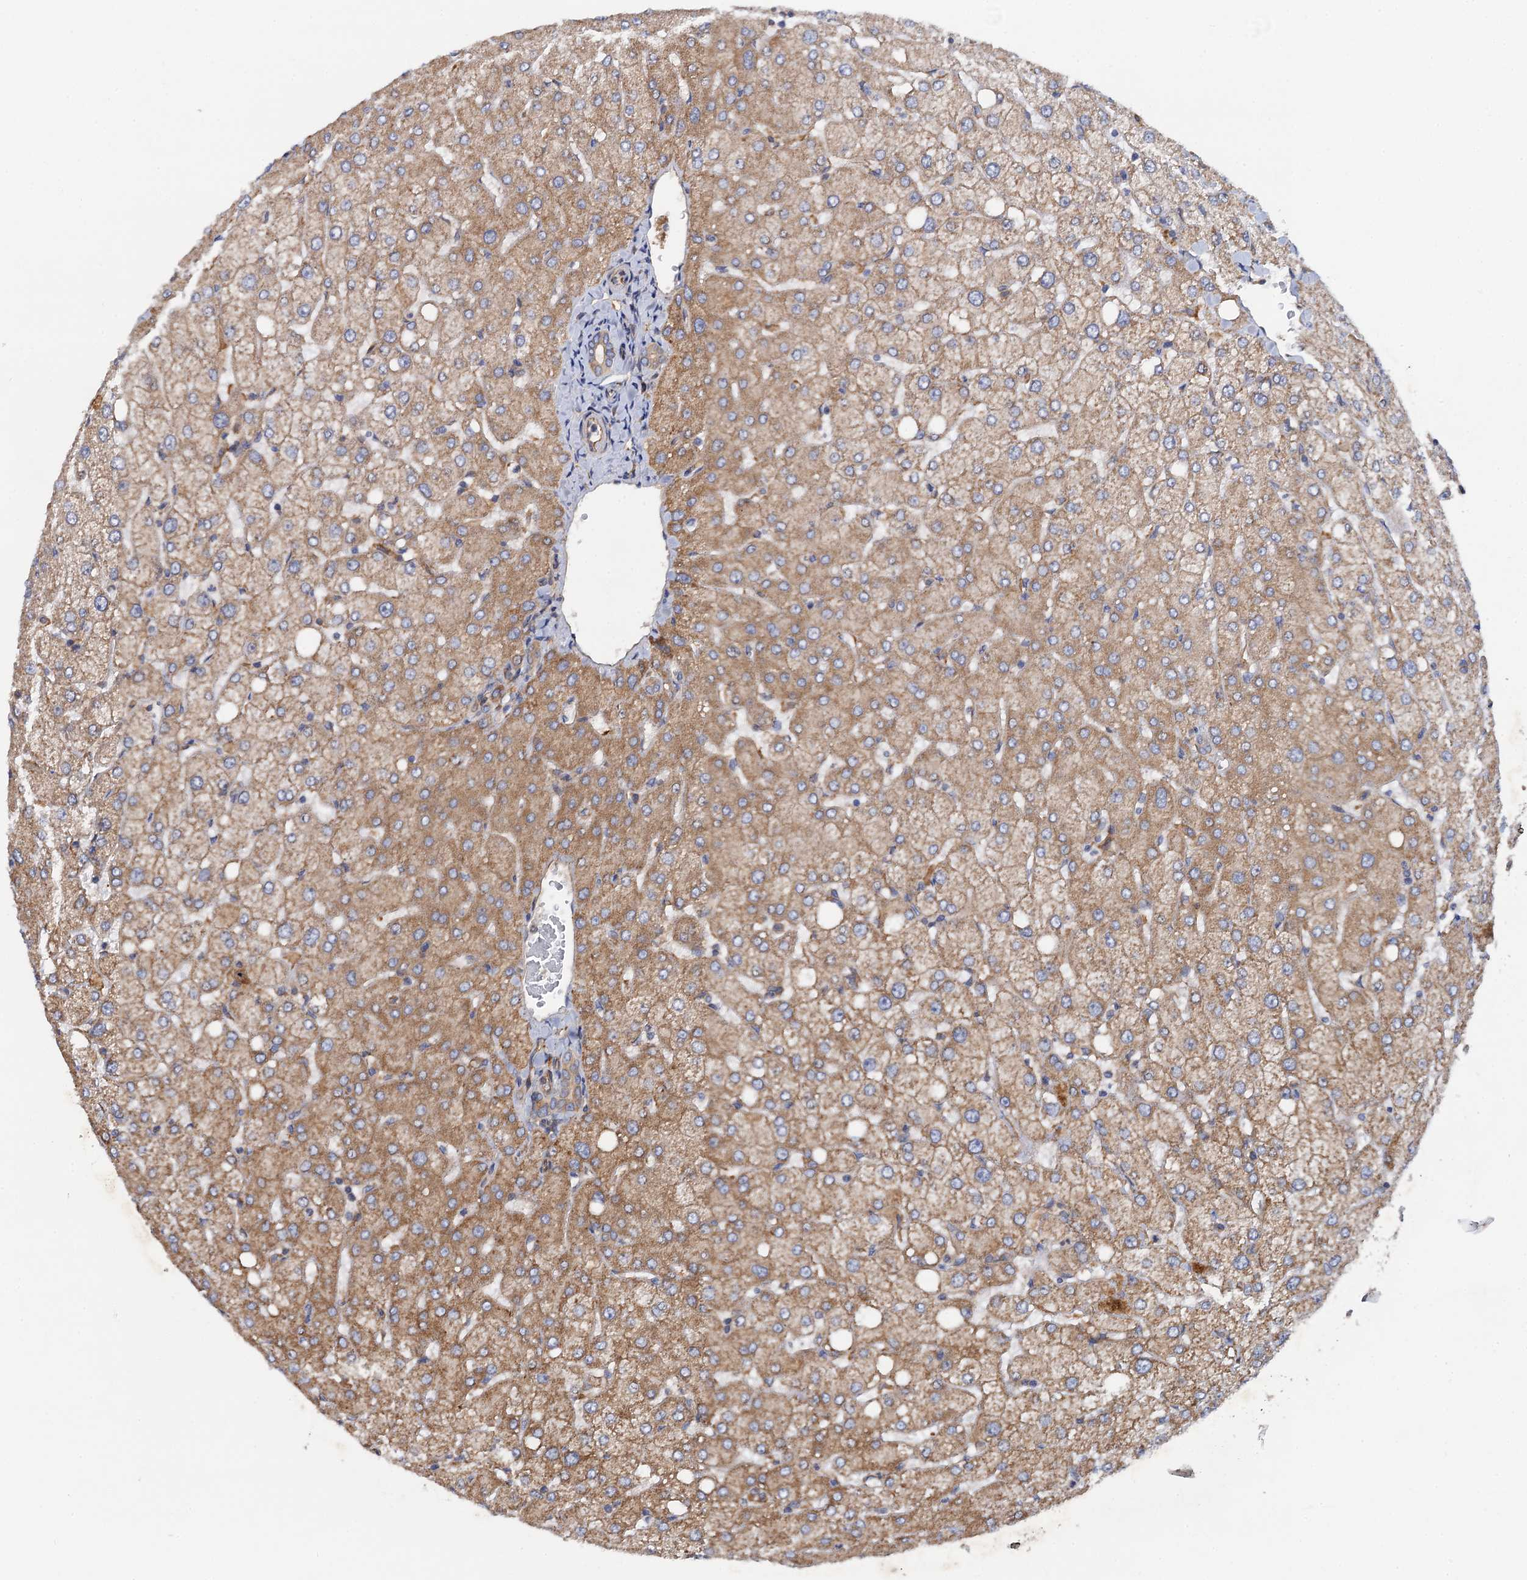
{"staining": {"intensity": "negative", "quantity": "none", "location": "none"}, "tissue": "liver", "cell_type": "Cholangiocytes", "image_type": "normal", "snomed": [{"axis": "morphology", "description": "Normal tissue, NOS"}, {"axis": "topography", "description": "Liver"}], "caption": "This histopathology image is of unremarkable liver stained with immunohistochemistry to label a protein in brown with the nuclei are counter-stained blue. There is no positivity in cholangiocytes. (DAB immunohistochemistry (IHC), high magnification).", "gene": "MRPL48", "patient": {"sex": "female", "age": 54}}